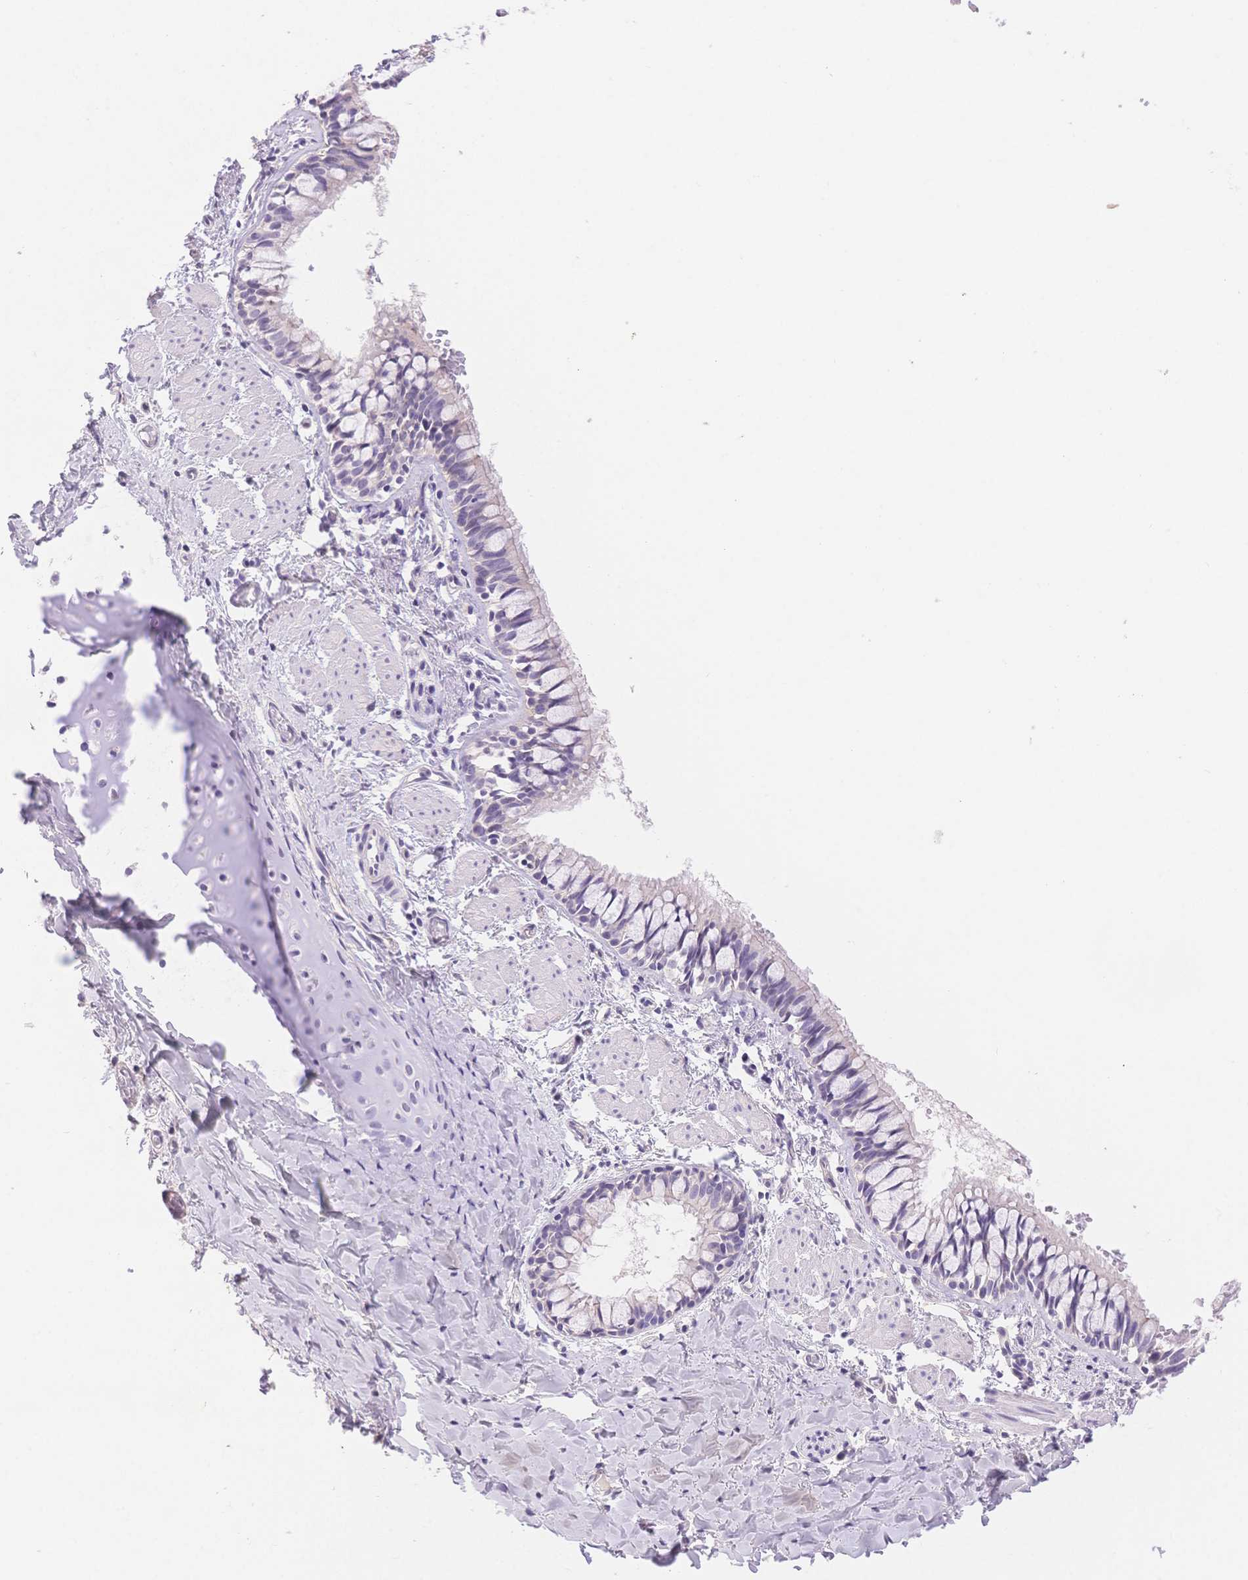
{"staining": {"intensity": "negative", "quantity": "none", "location": "none"}, "tissue": "bronchus", "cell_type": "Respiratory epithelial cells", "image_type": "normal", "snomed": [{"axis": "morphology", "description": "Normal tissue, NOS"}, {"axis": "topography", "description": "Bronchus"}], "caption": "An immunohistochemistry micrograph of unremarkable bronchus is shown. There is no staining in respiratory epithelial cells of bronchus. Nuclei are stained in blue.", "gene": "MYOM1", "patient": {"sex": "male", "age": 1}}